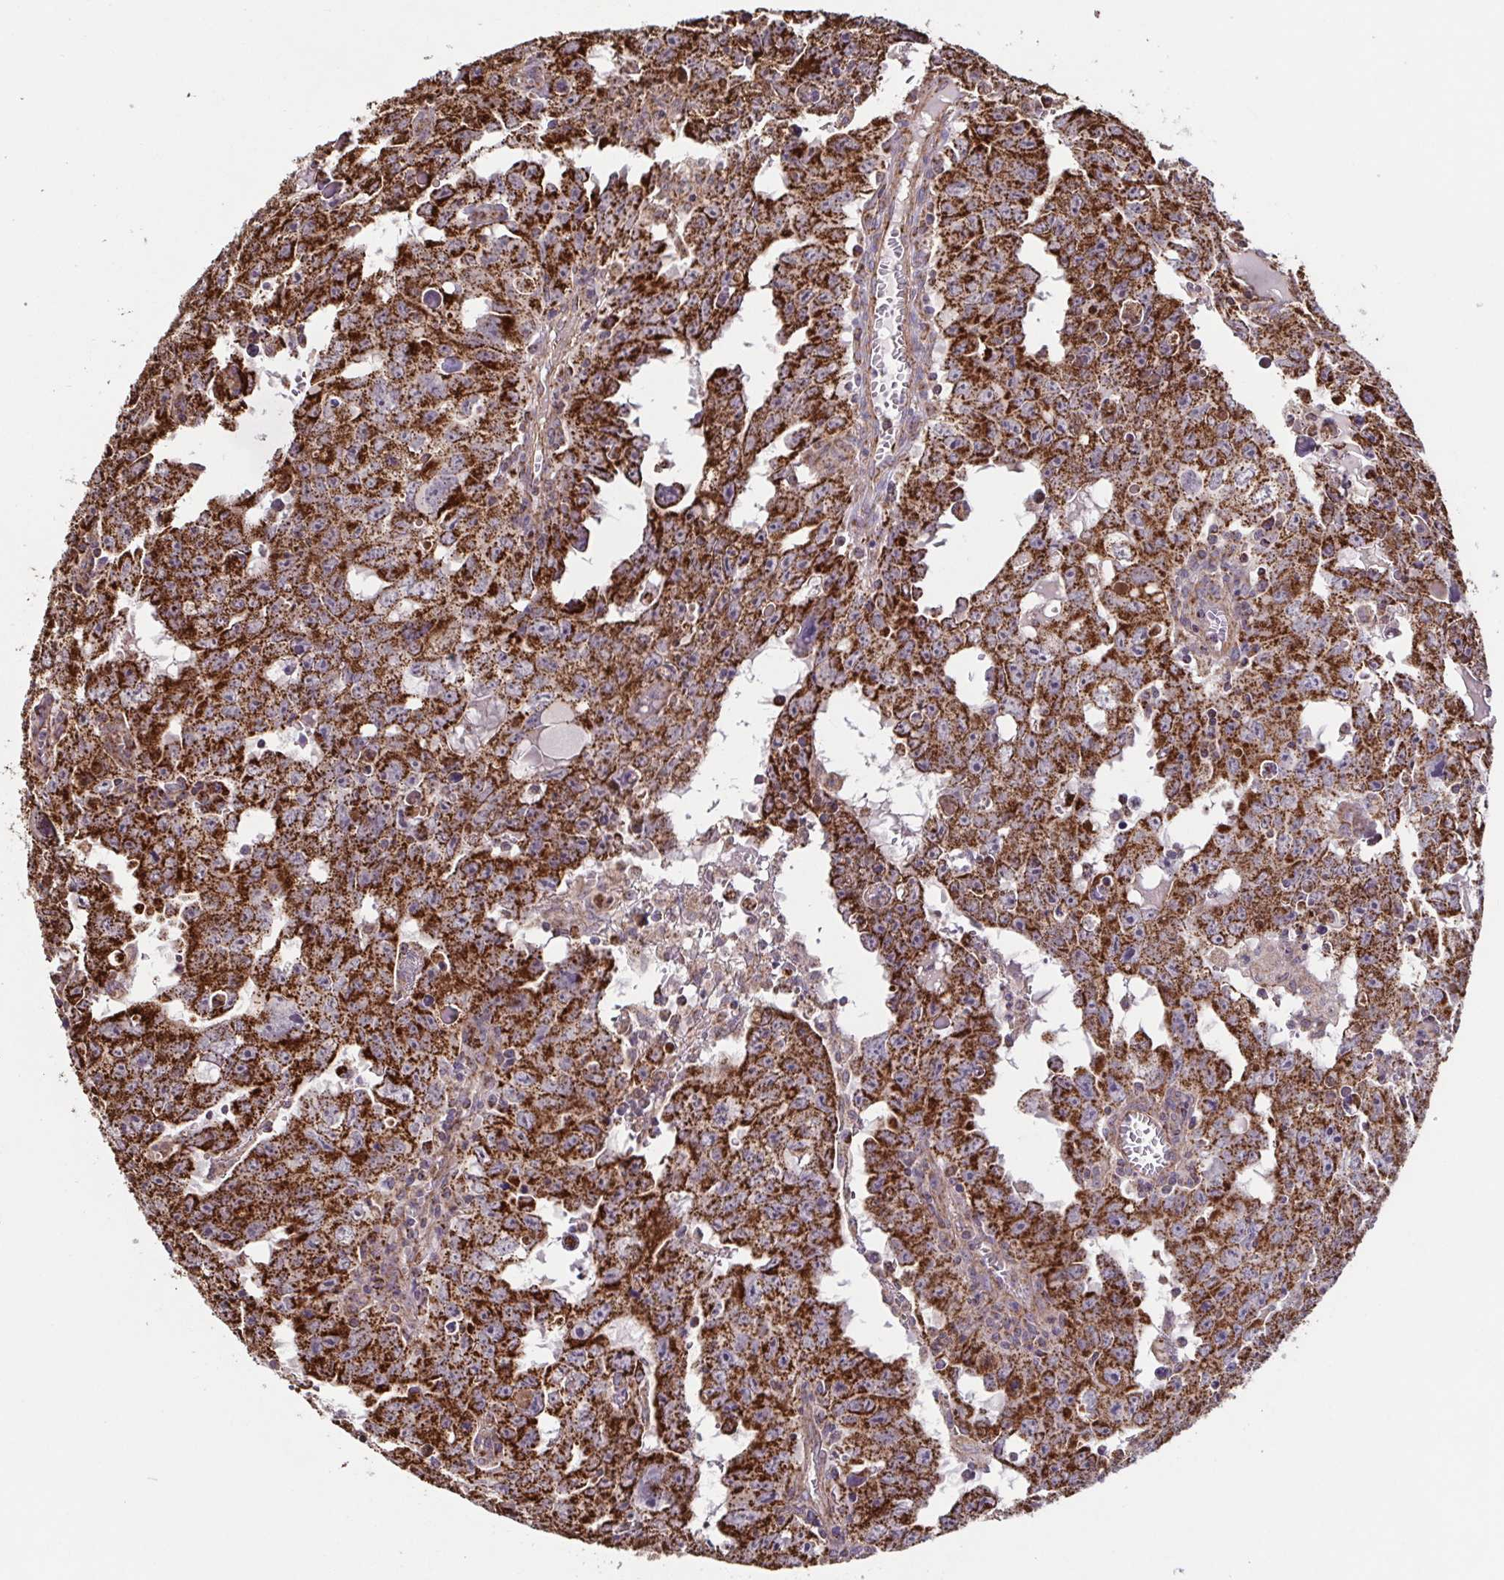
{"staining": {"intensity": "strong", "quantity": ">75%", "location": "cytoplasmic/membranous"}, "tissue": "testis cancer", "cell_type": "Tumor cells", "image_type": "cancer", "snomed": [{"axis": "morphology", "description": "Carcinoma, Embryonal, NOS"}, {"axis": "topography", "description": "Testis"}], "caption": "Immunohistochemistry photomicrograph of neoplastic tissue: human testis cancer stained using immunohistochemistry (IHC) demonstrates high levels of strong protein expression localized specifically in the cytoplasmic/membranous of tumor cells, appearing as a cytoplasmic/membranous brown color.", "gene": "DIP2B", "patient": {"sex": "male", "age": 22}}